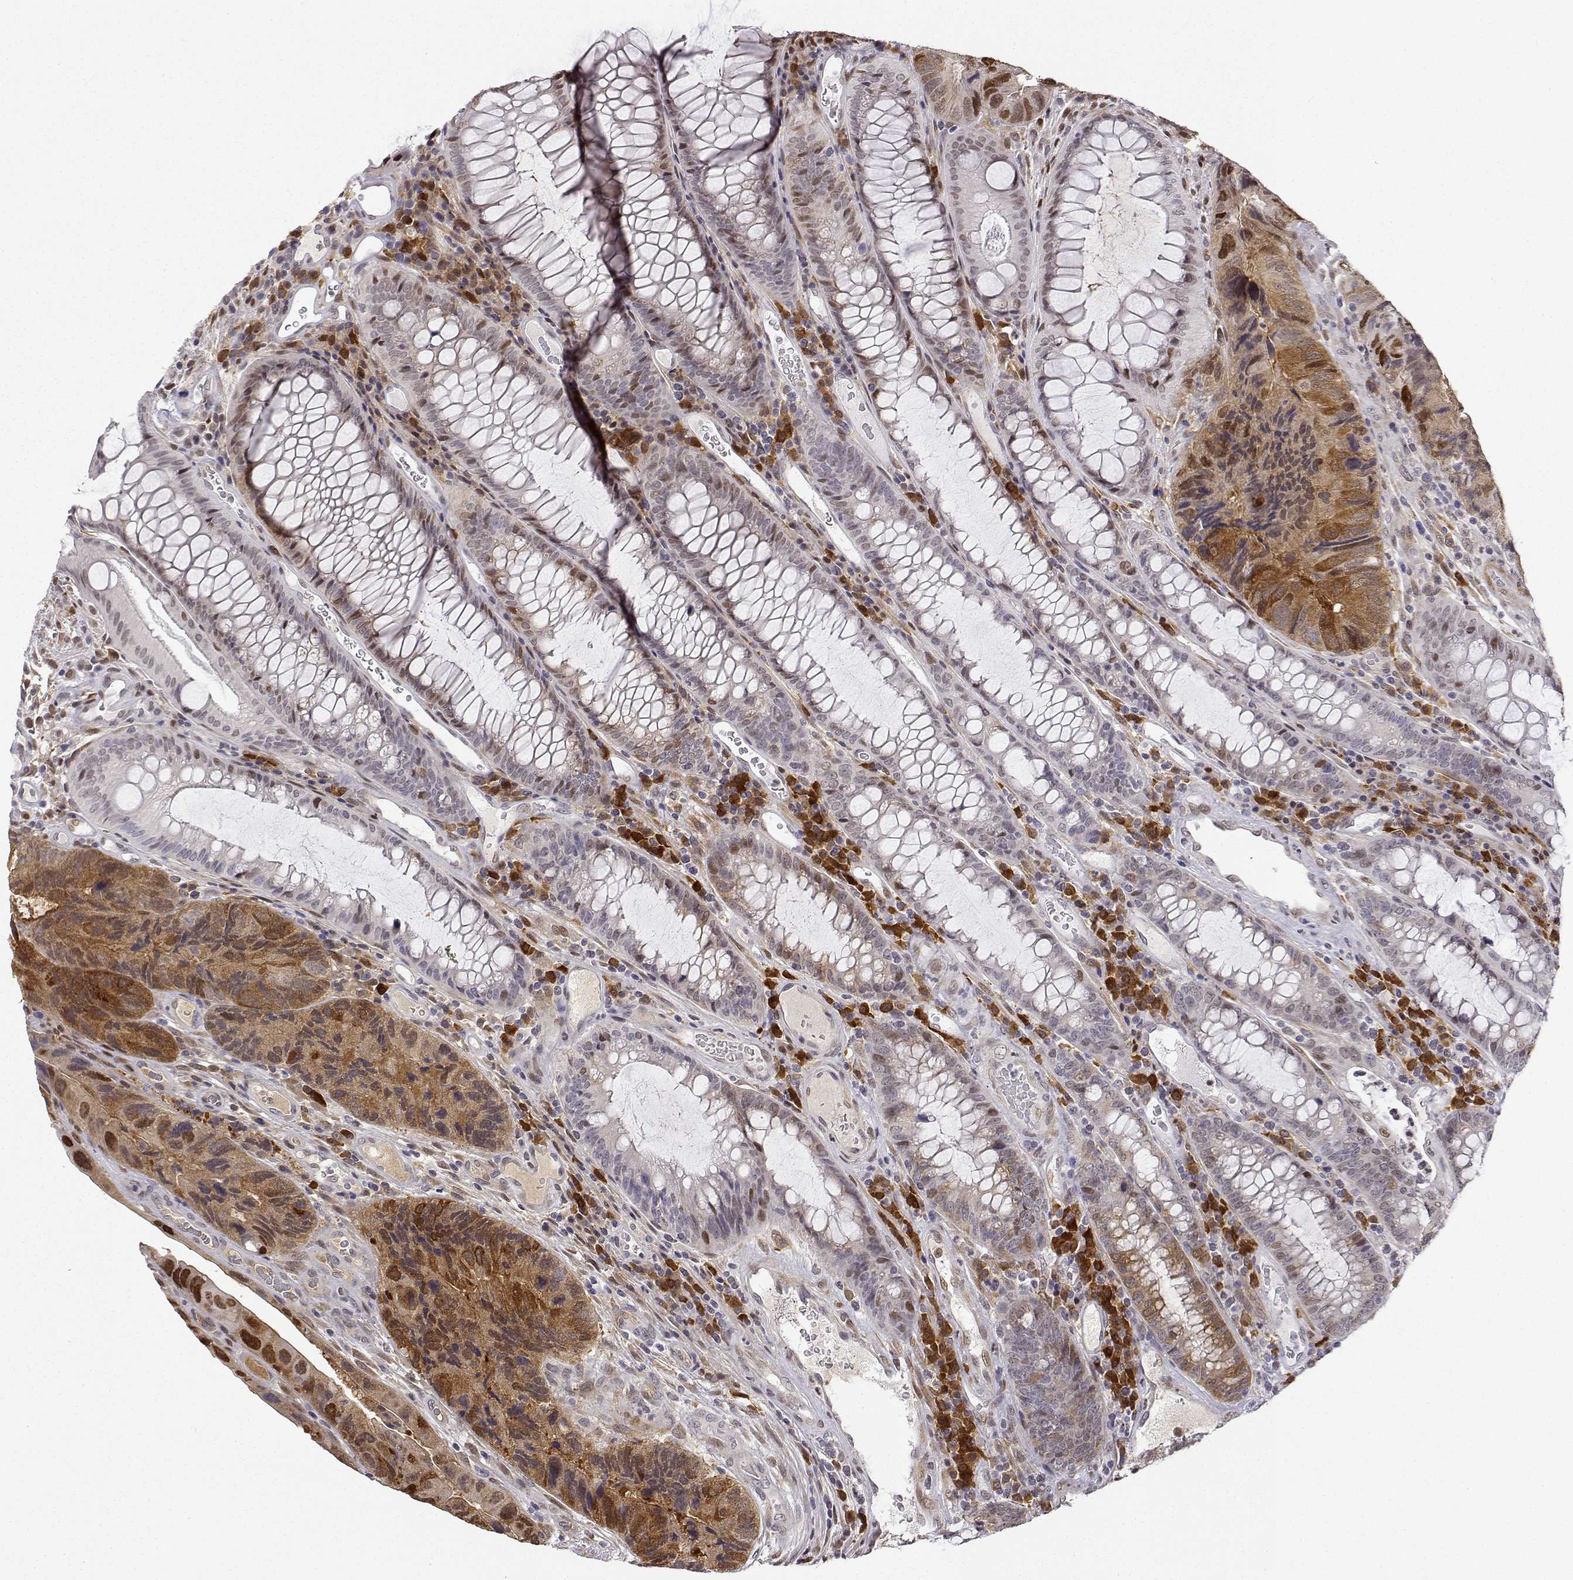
{"staining": {"intensity": "moderate", "quantity": ">75%", "location": "cytoplasmic/membranous,nuclear"}, "tissue": "colorectal cancer", "cell_type": "Tumor cells", "image_type": "cancer", "snomed": [{"axis": "morphology", "description": "Adenocarcinoma, NOS"}, {"axis": "topography", "description": "Colon"}], "caption": "Tumor cells exhibit medium levels of moderate cytoplasmic/membranous and nuclear staining in approximately >75% of cells in human colorectal cancer.", "gene": "PHGDH", "patient": {"sex": "female", "age": 67}}